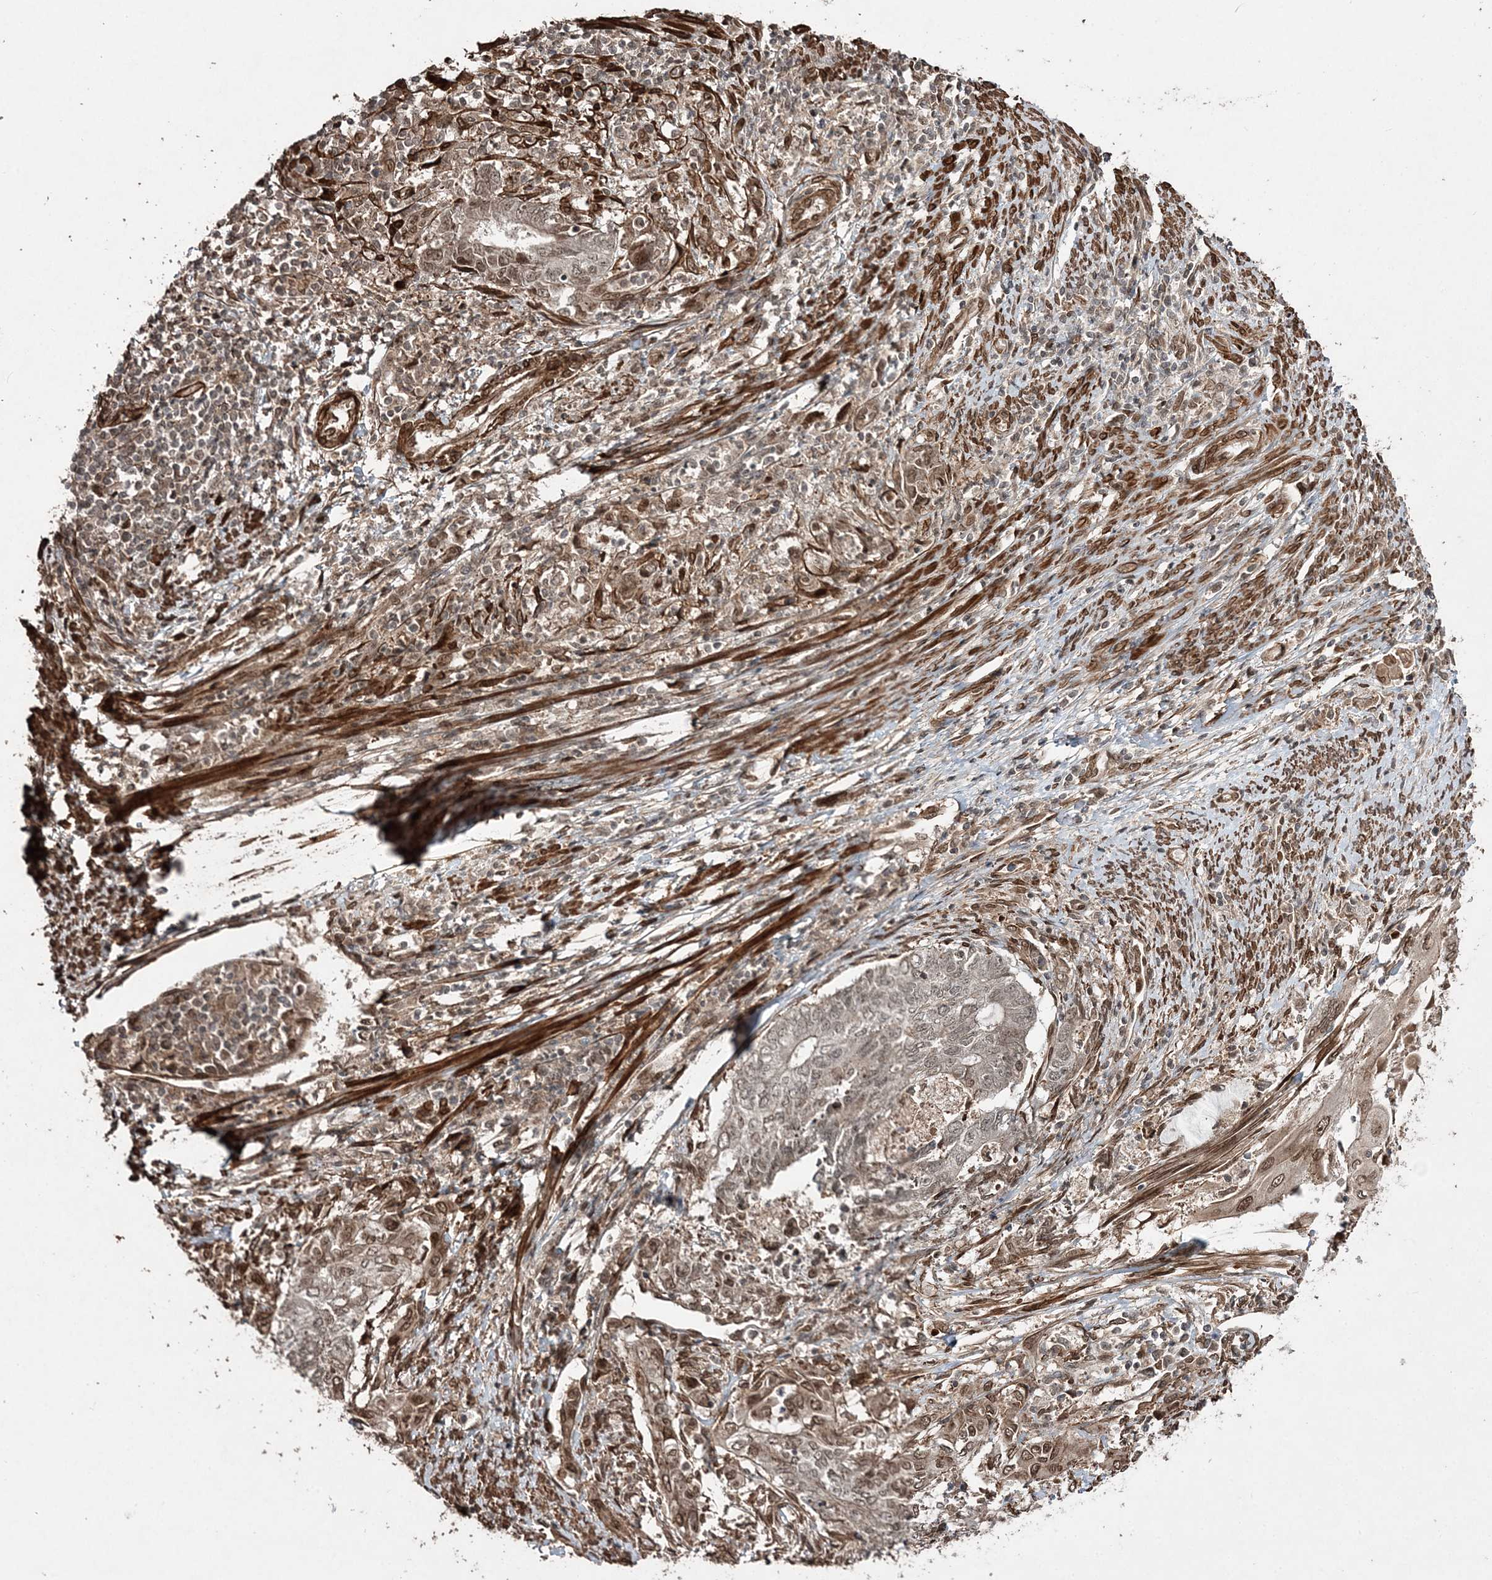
{"staining": {"intensity": "weak", "quantity": "25%-75%", "location": "cytoplasmic/membranous,nuclear"}, "tissue": "endometrial cancer", "cell_type": "Tumor cells", "image_type": "cancer", "snomed": [{"axis": "morphology", "description": "Adenocarcinoma, NOS"}, {"axis": "topography", "description": "Uterus"}, {"axis": "topography", "description": "Endometrium"}], "caption": "Approximately 25%-75% of tumor cells in human adenocarcinoma (endometrial) show weak cytoplasmic/membranous and nuclear protein expression as visualized by brown immunohistochemical staining.", "gene": "ETAA1", "patient": {"sex": "female", "age": 70}}